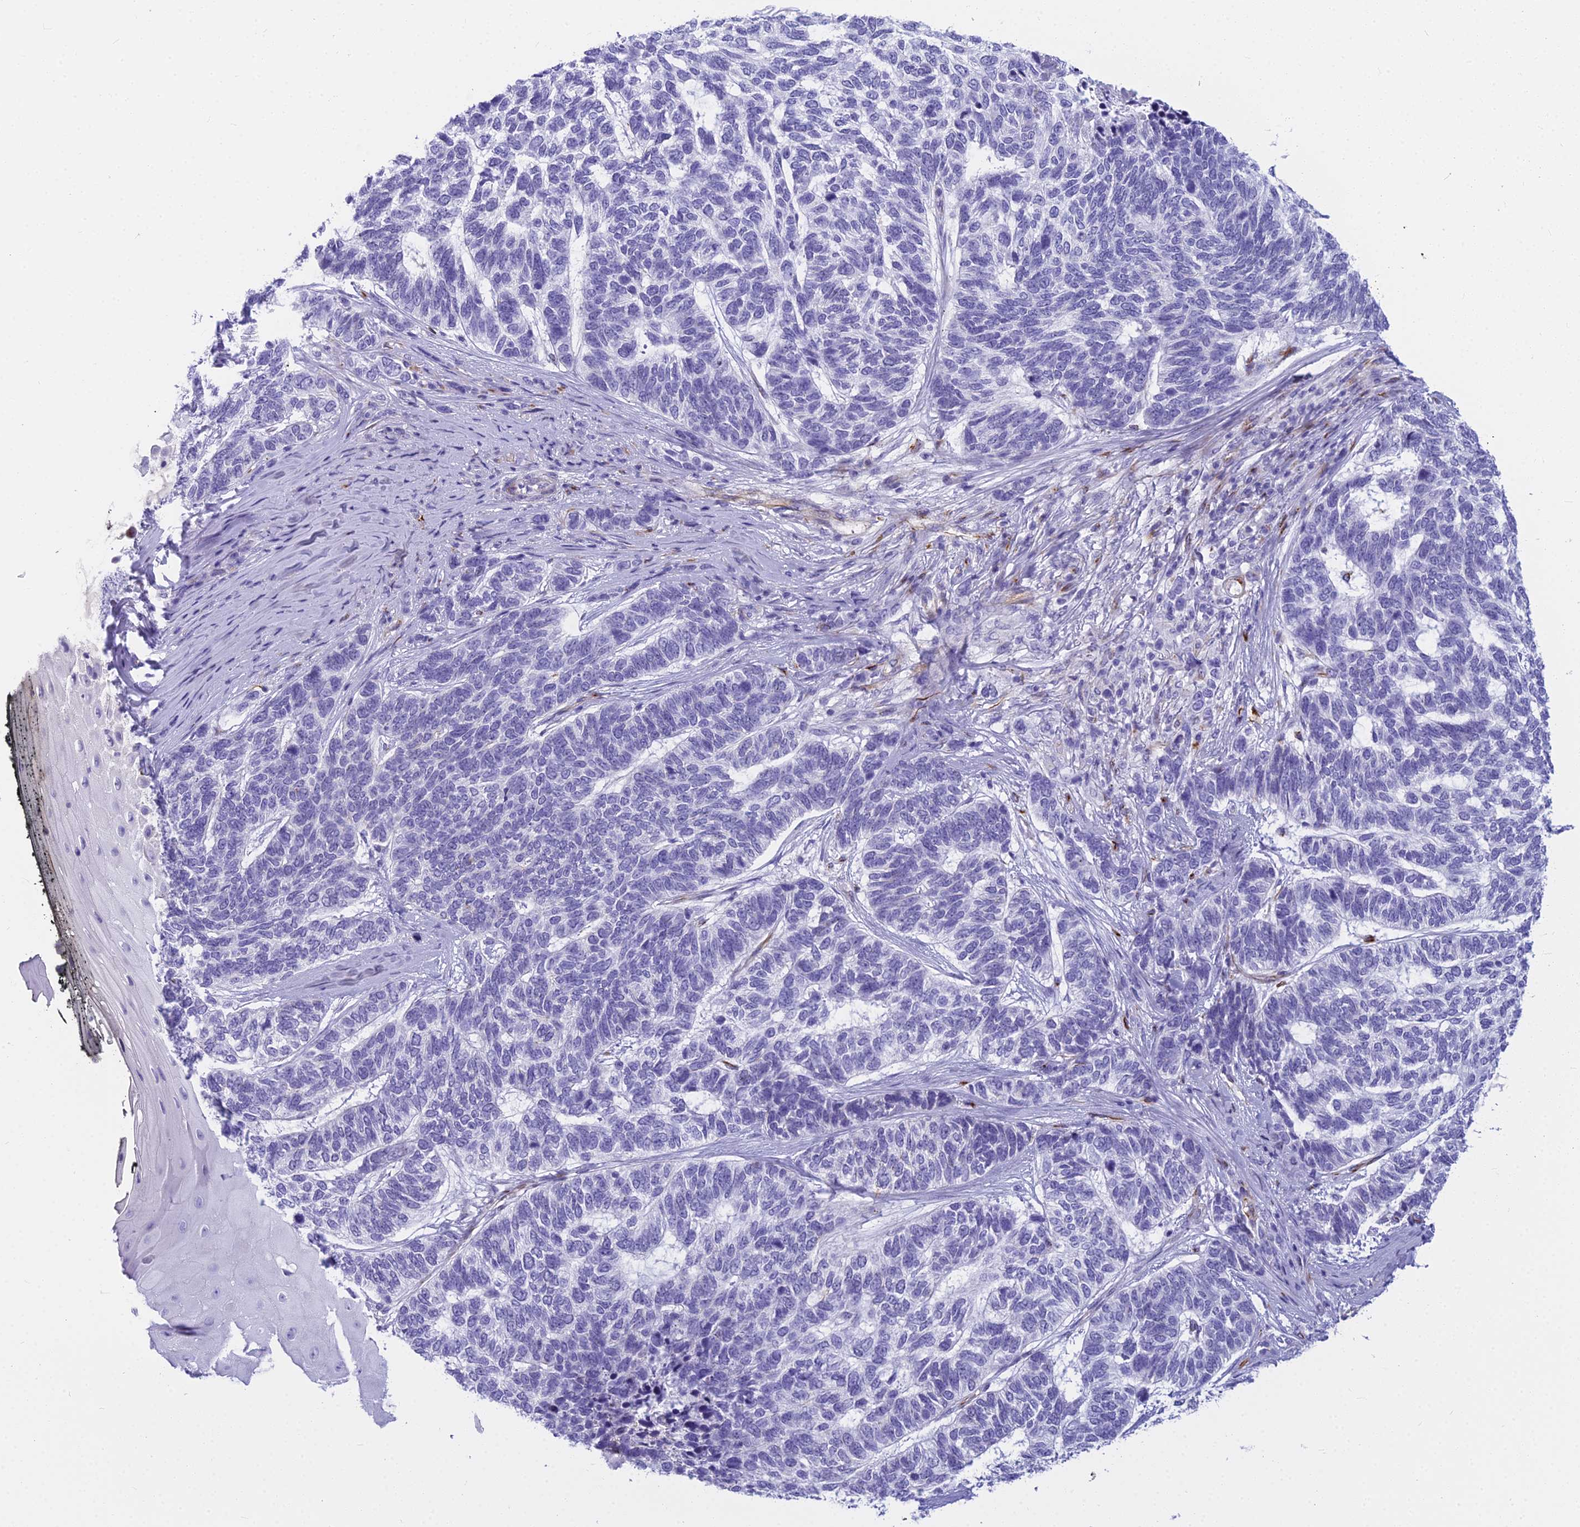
{"staining": {"intensity": "negative", "quantity": "none", "location": "none"}, "tissue": "skin cancer", "cell_type": "Tumor cells", "image_type": "cancer", "snomed": [{"axis": "morphology", "description": "Basal cell carcinoma"}, {"axis": "topography", "description": "Skin"}], "caption": "The image demonstrates no significant positivity in tumor cells of skin cancer. (DAB (3,3'-diaminobenzidine) immunohistochemistry visualized using brightfield microscopy, high magnification).", "gene": "EVI2A", "patient": {"sex": "female", "age": 65}}